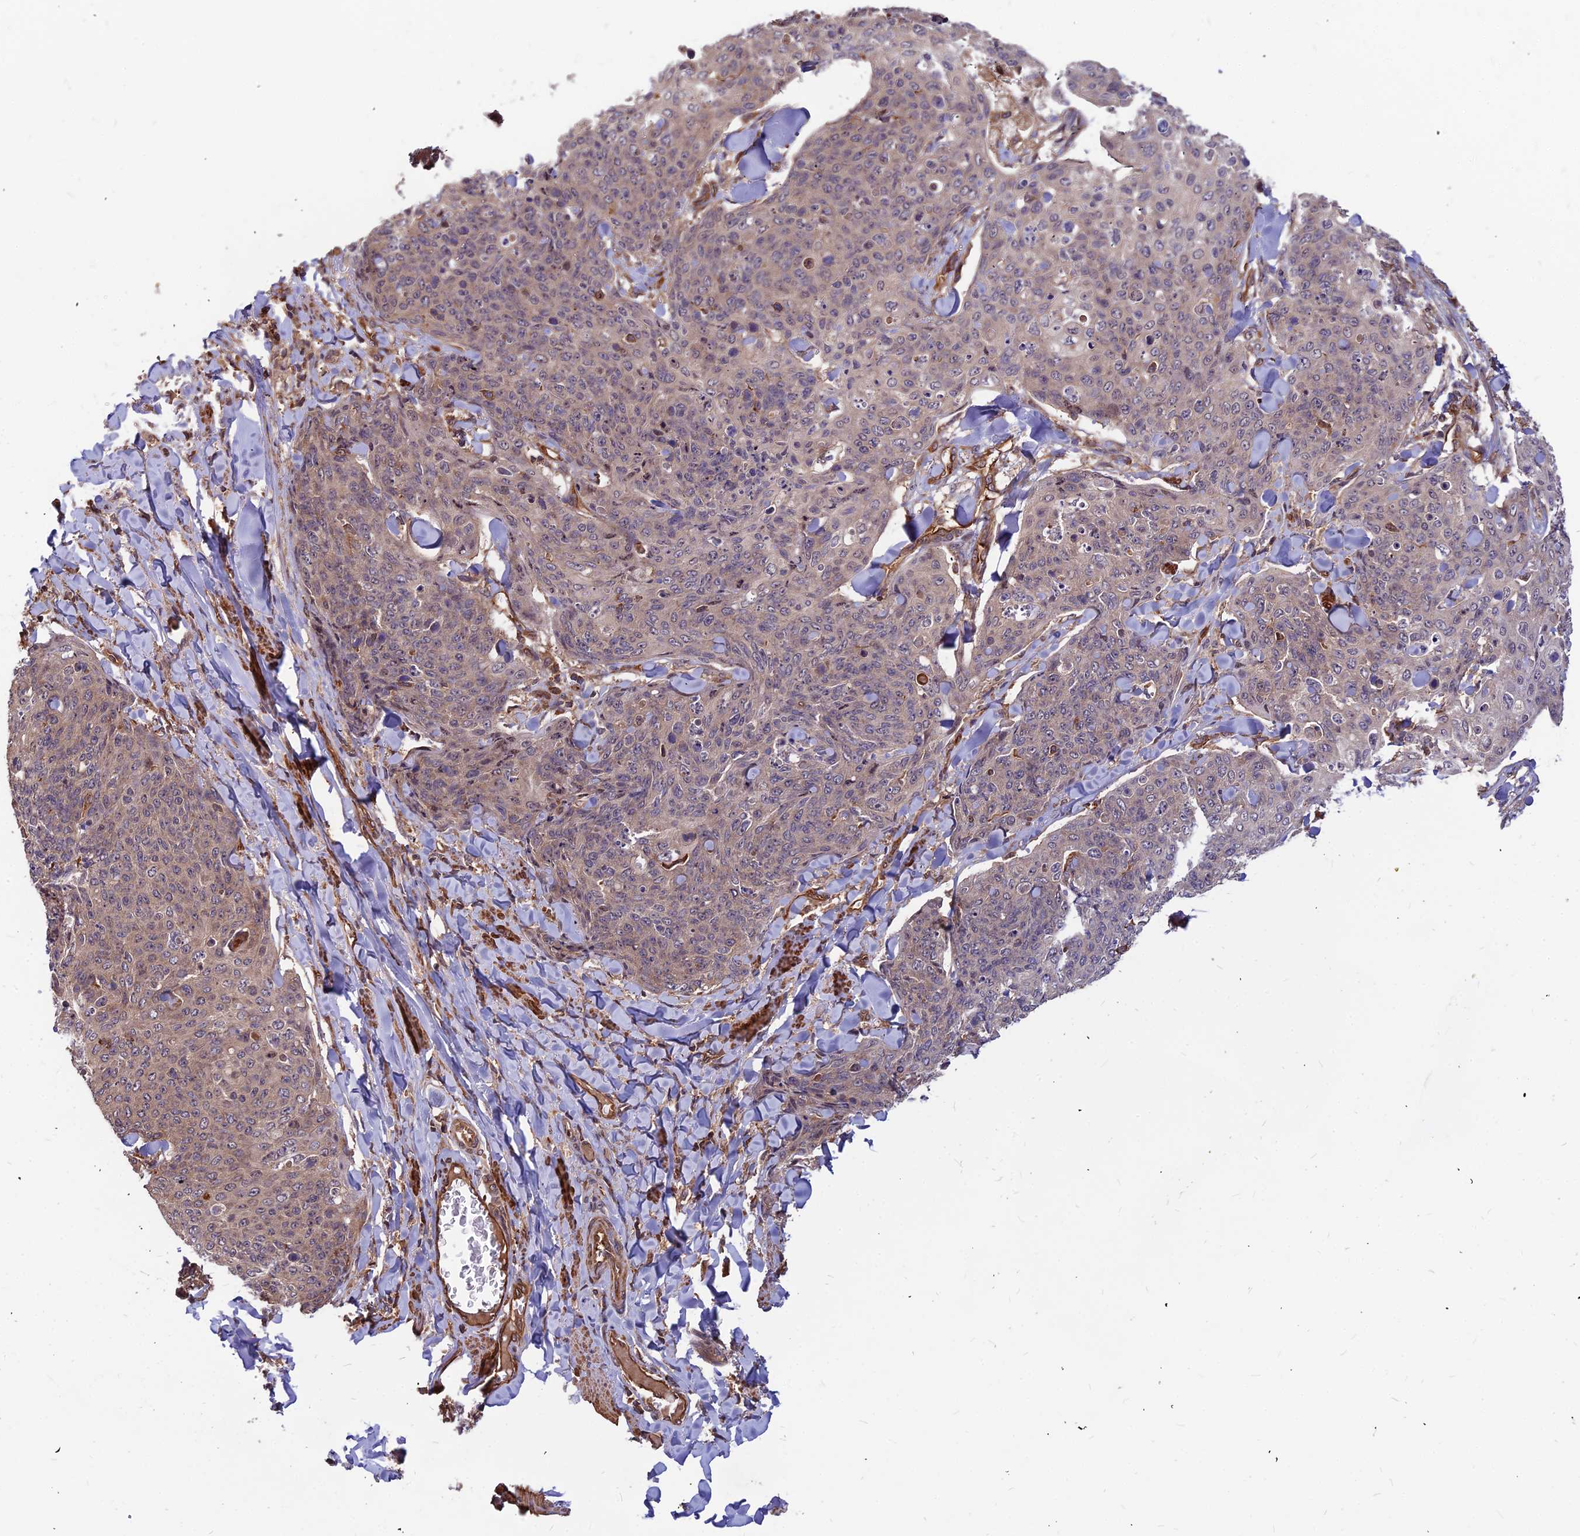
{"staining": {"intensity": "weak", "quantity": "25%-75%", "location": "cytoplasmic/membranous"}, "tissue": "skin cancer", "cell_type": "Tumor cells", "image_type": "cancer", "snomed": [{"axis": "morphology", "description": "Squamous cell carcinoma, NOS"}, {"axis": "topography", "description": "Skin"}, {"axis": "topography", "description": "Vulva"}], "caption": "High-power microscopy captured an immunohistochemistry image of skin cancer (squamous cell carcinoma), revealing weak cytoplasmic/membranous positivity in about 25%-75% of tumor cells.", "gene": "ZNF467", "patient": {"sex": "female", "age": 85}}